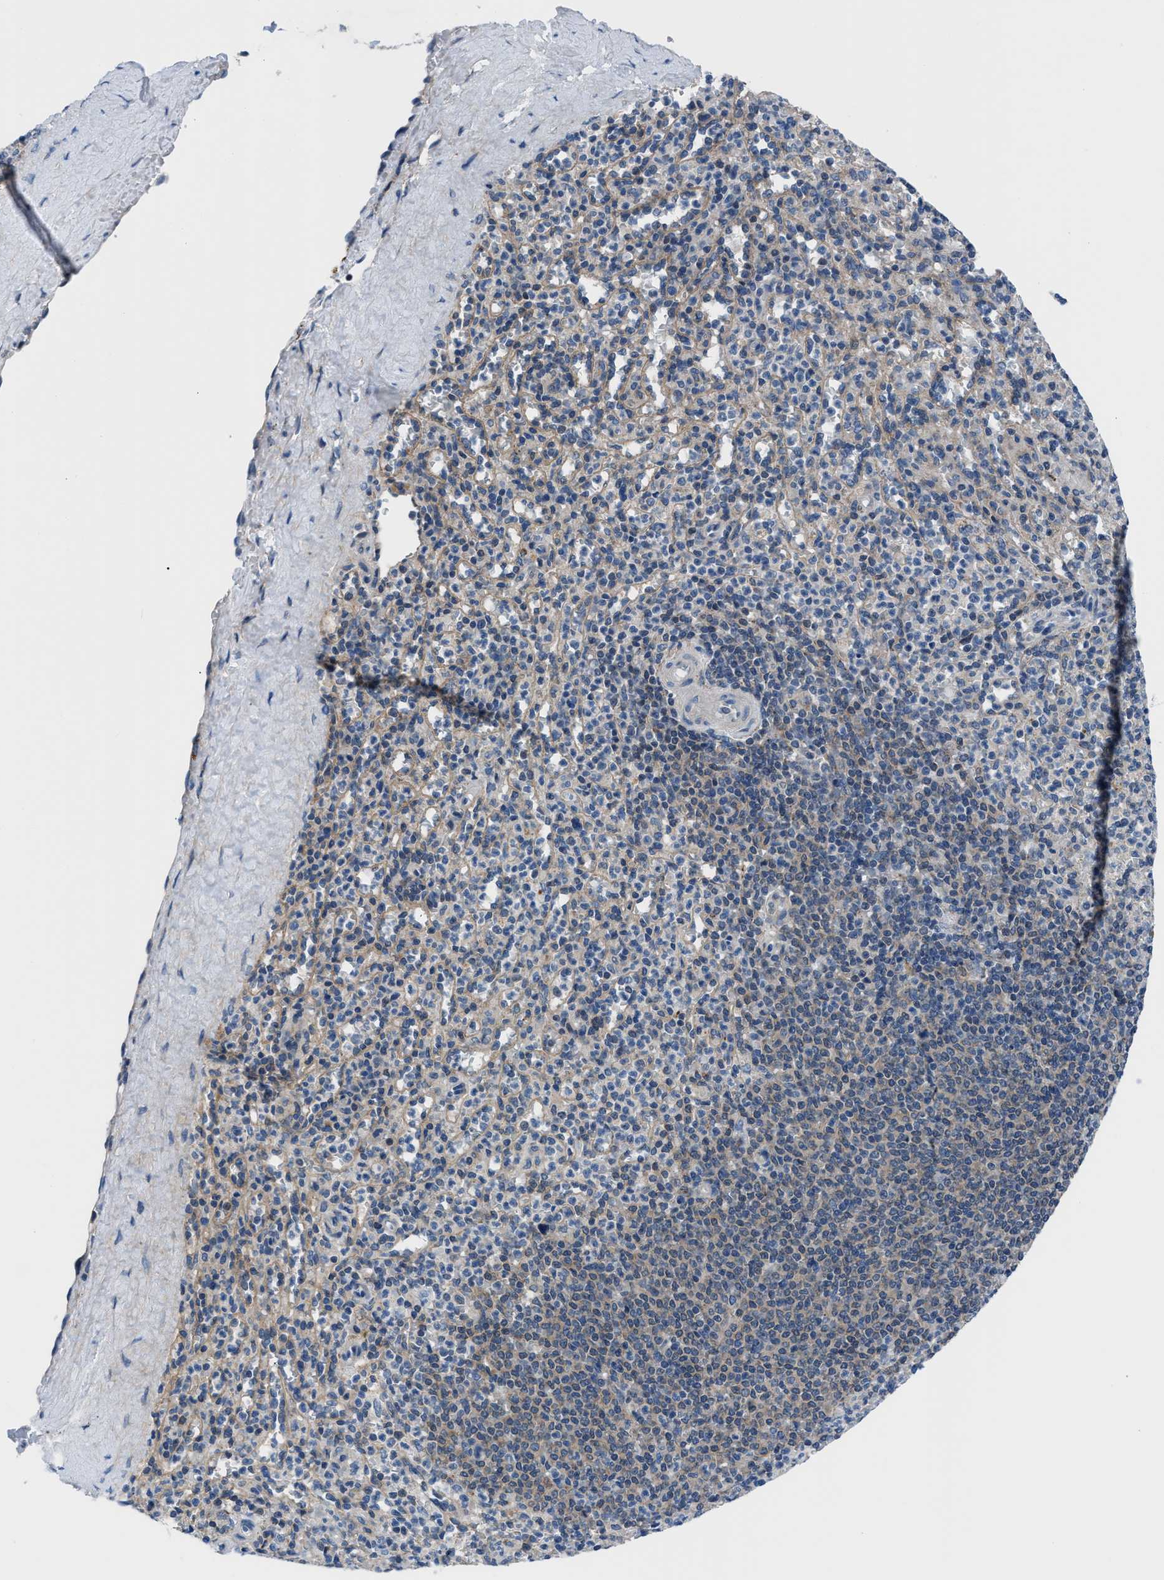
{"staining": {"intensity": "weak", "quantity": "<25%", "location": "cytoplasmic/membranous"}, "tissue": "spleen", "cell_type": "Cells in red pulp", "image_type": "normal", "snomed": [{"axis": "morphology", "description": "Normal tissue, NOS"}, {"axis": "topography", "description": "Spleen"}], "caption": "Immunohistochemistry photomicrograph of unremarkable spleen stained for a protein (brown), which shows no expression in cells in red pulp.", "gene": "TMEM45B", "patient": {"sex": "male", "age": 36}}